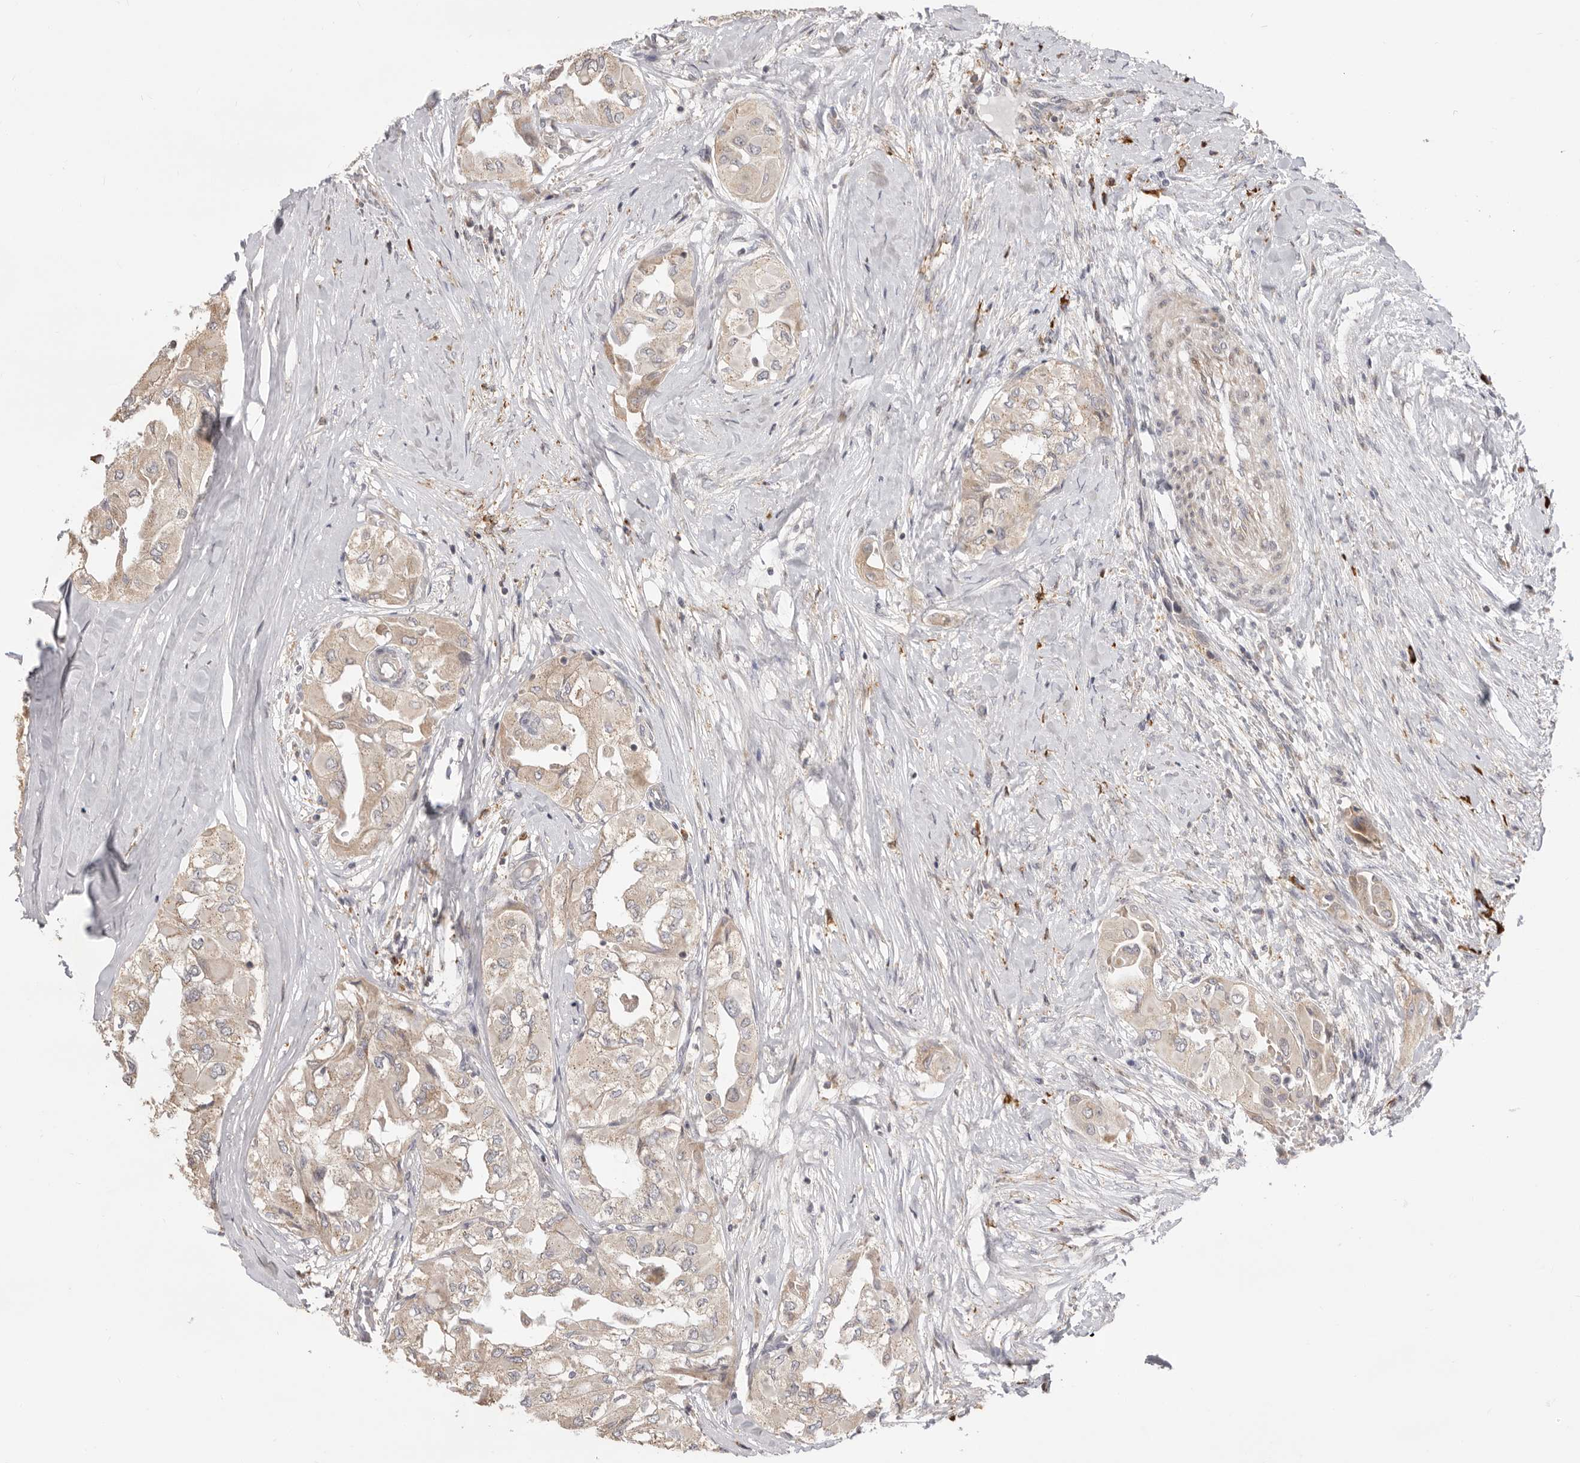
{"staining": {"intensity": "weak", "quantity": "<25%", "location": "cytoplasmic/membranous"}, "tissue": "thyroid cancer", "cell_type": "Tumor cells", "image_type": "cancer", "snomed": [{"axis": "morphology", "description": "Papillary adenocarcinoma, NOS"}, {"axis": "topography", "description": "Thyroid gland"}], "caption": "The immunohistochemistry (IHC) micrograph has no significant staining in tumor cells of papillary adenocarcinoma (thyroid) tissue. The staining is performed using DAB brown chromogen with nuclei counter-stained in using hematoxylin.", "gene": "USH1C", "patient": {"sex": "female", "age": 59}}